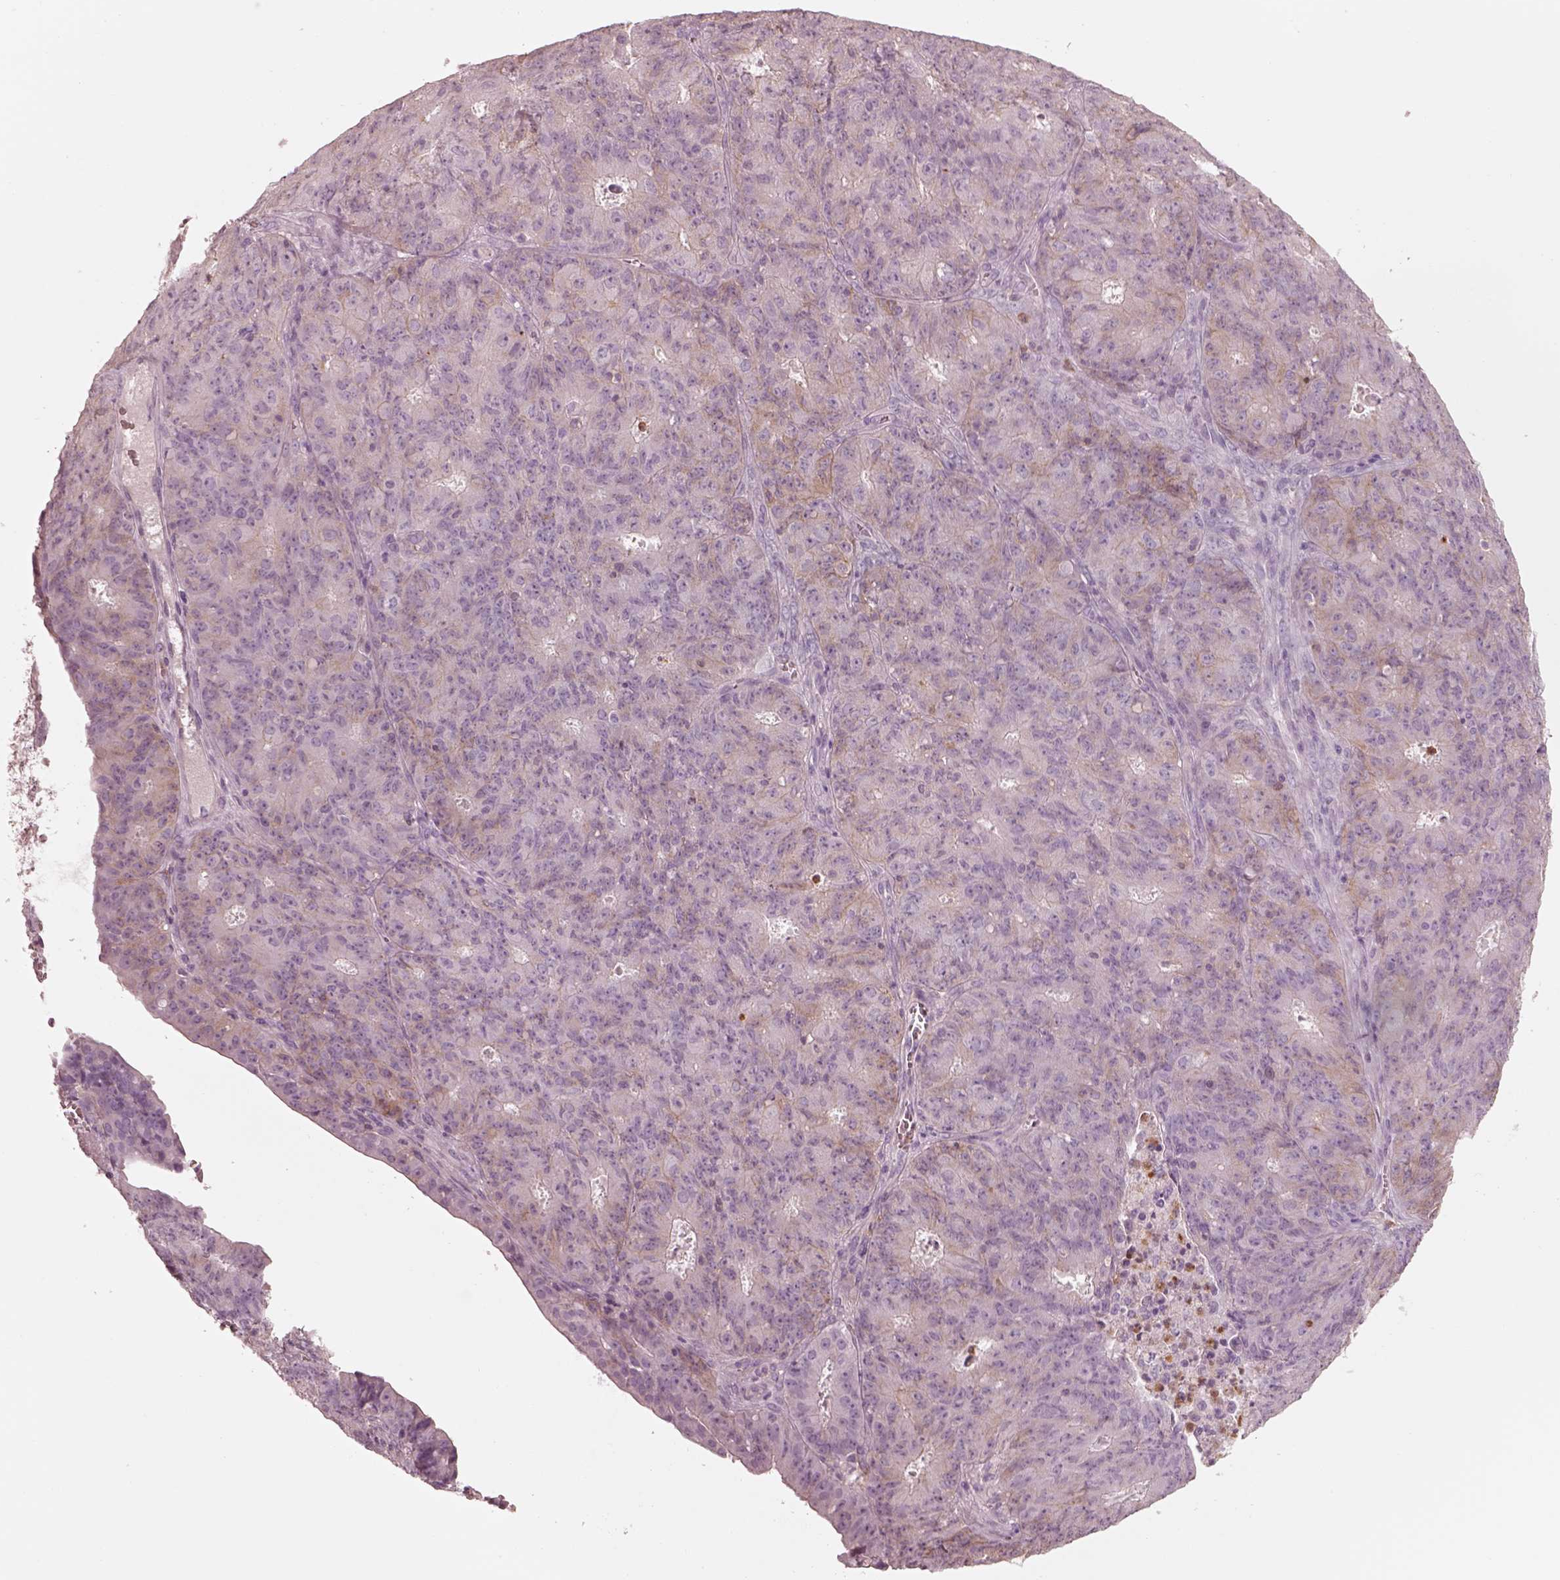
{"staining": {"intensity": "weak", "quantity": "25%-75%", "location": "cytoplasmic/membranous"}, "tissue": "ovarian cancer", "cell_type": "Tumor cells", "image_type": "cancer", "snomed": [{"axis": "morphology", "description": "Carcinoma, endometroid"}, {"axis": "topography", "description": "Ovary"}], "caption": "Ovarian endometroid carcinoma was stained to show a protein in brown. There is low levels of weak cytoplasmic/membranous staining in approximately 25%-75% of tumor cells.", "gene": "GPRIN1", "patient": {"sex": "female", "age": 42}}